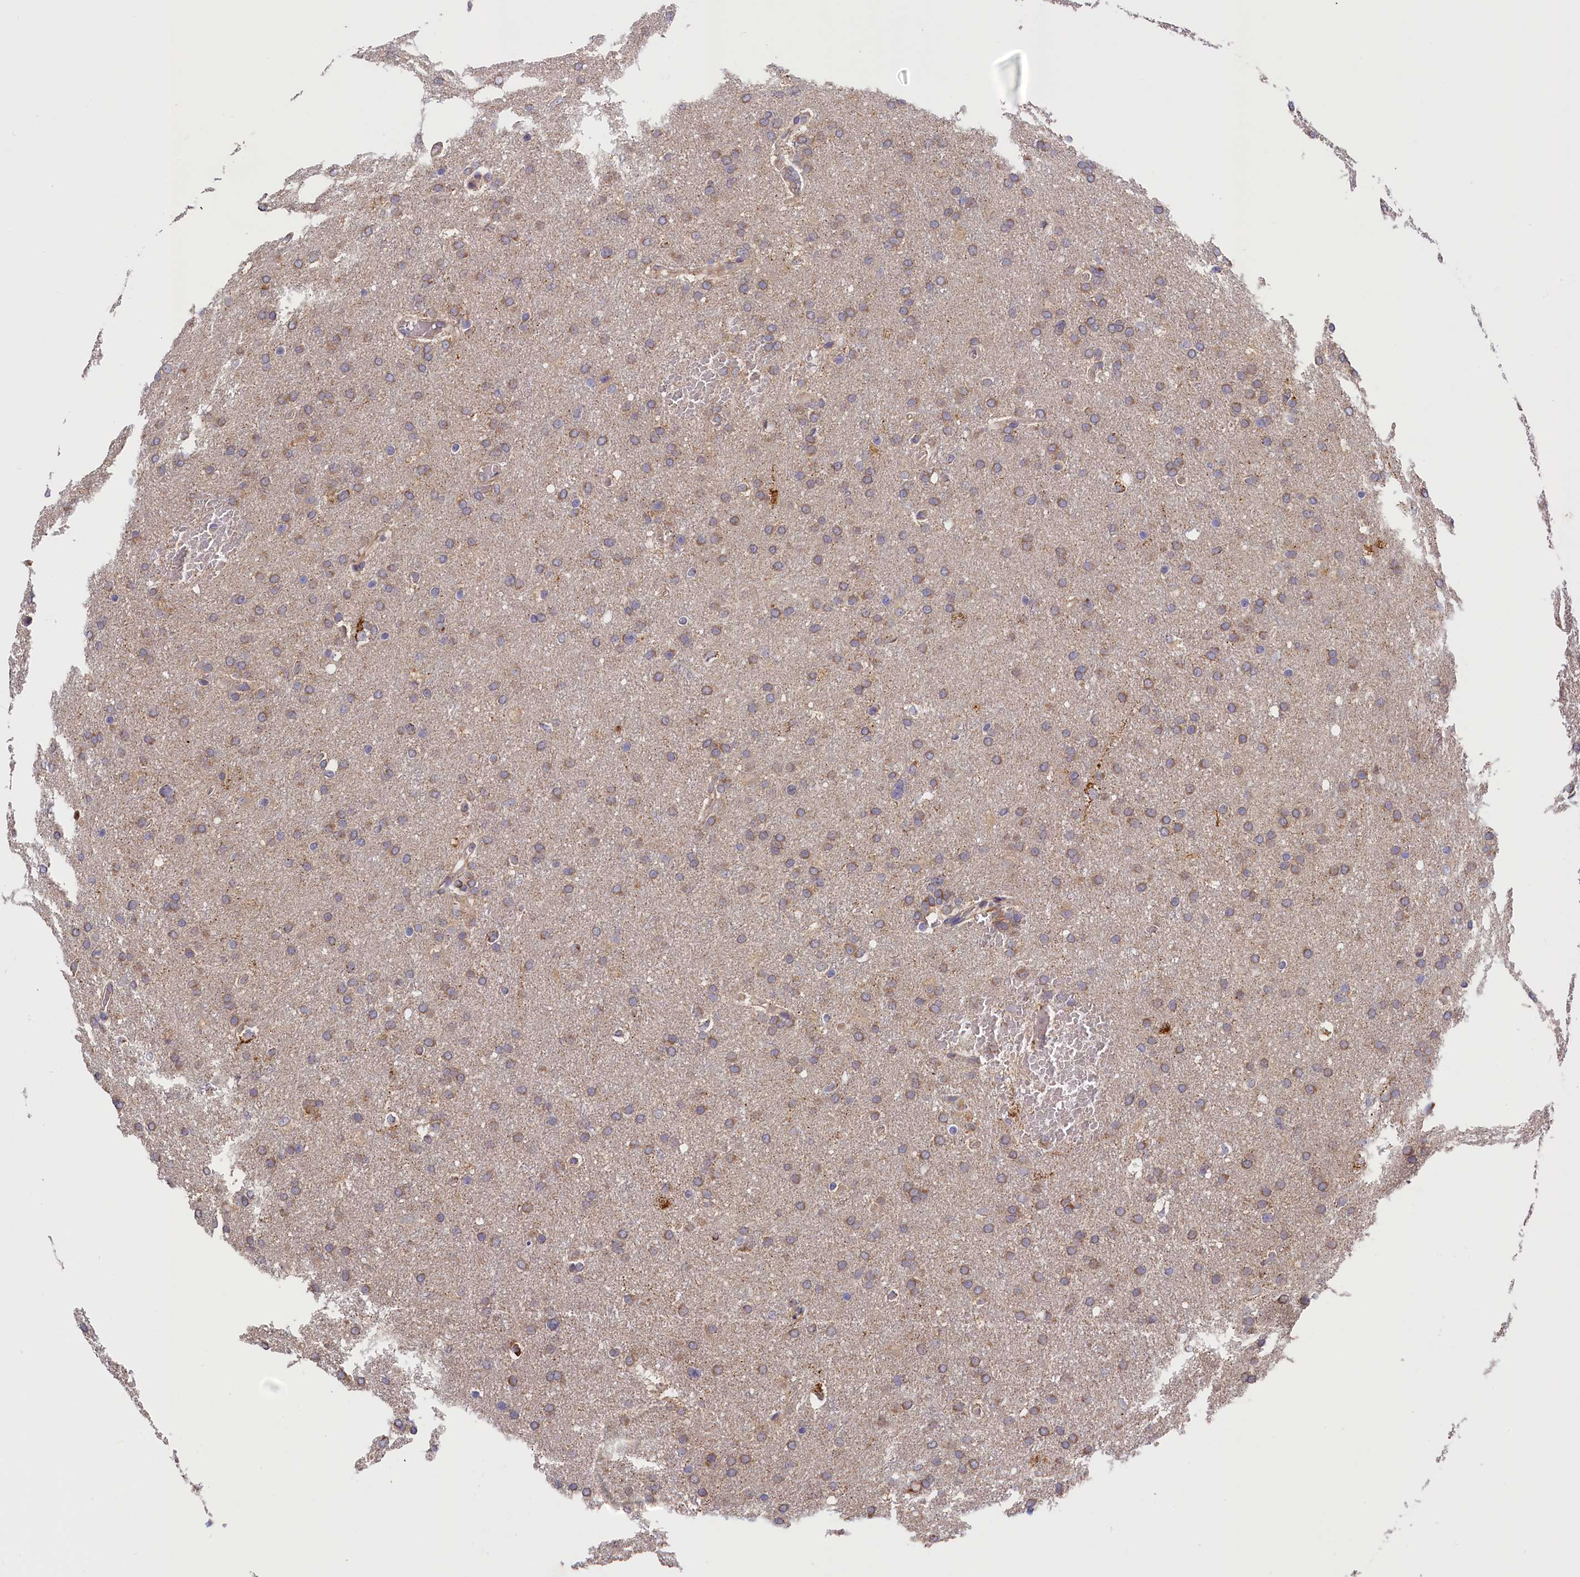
{"staining": {"intensity": "weak", "quantity": ">75%", "location": "cytoplasmic/membranous"}, "tissue": "glioma", "cell_type": "Tumor cells", "image_type": "cancer", "snomed": [{"axis": "morphology", "description": "Glioma, malignant, High grade"}, {"axis": "topography", "description": "Cerebral cortex"}], "caption": "A low amount of weak cytoplasmic/membranous expression is present in approximately >75% of tumor cells in glioma tissue.", "gene": "CEP44", "patient": {"sex": "female", "age": 36}}